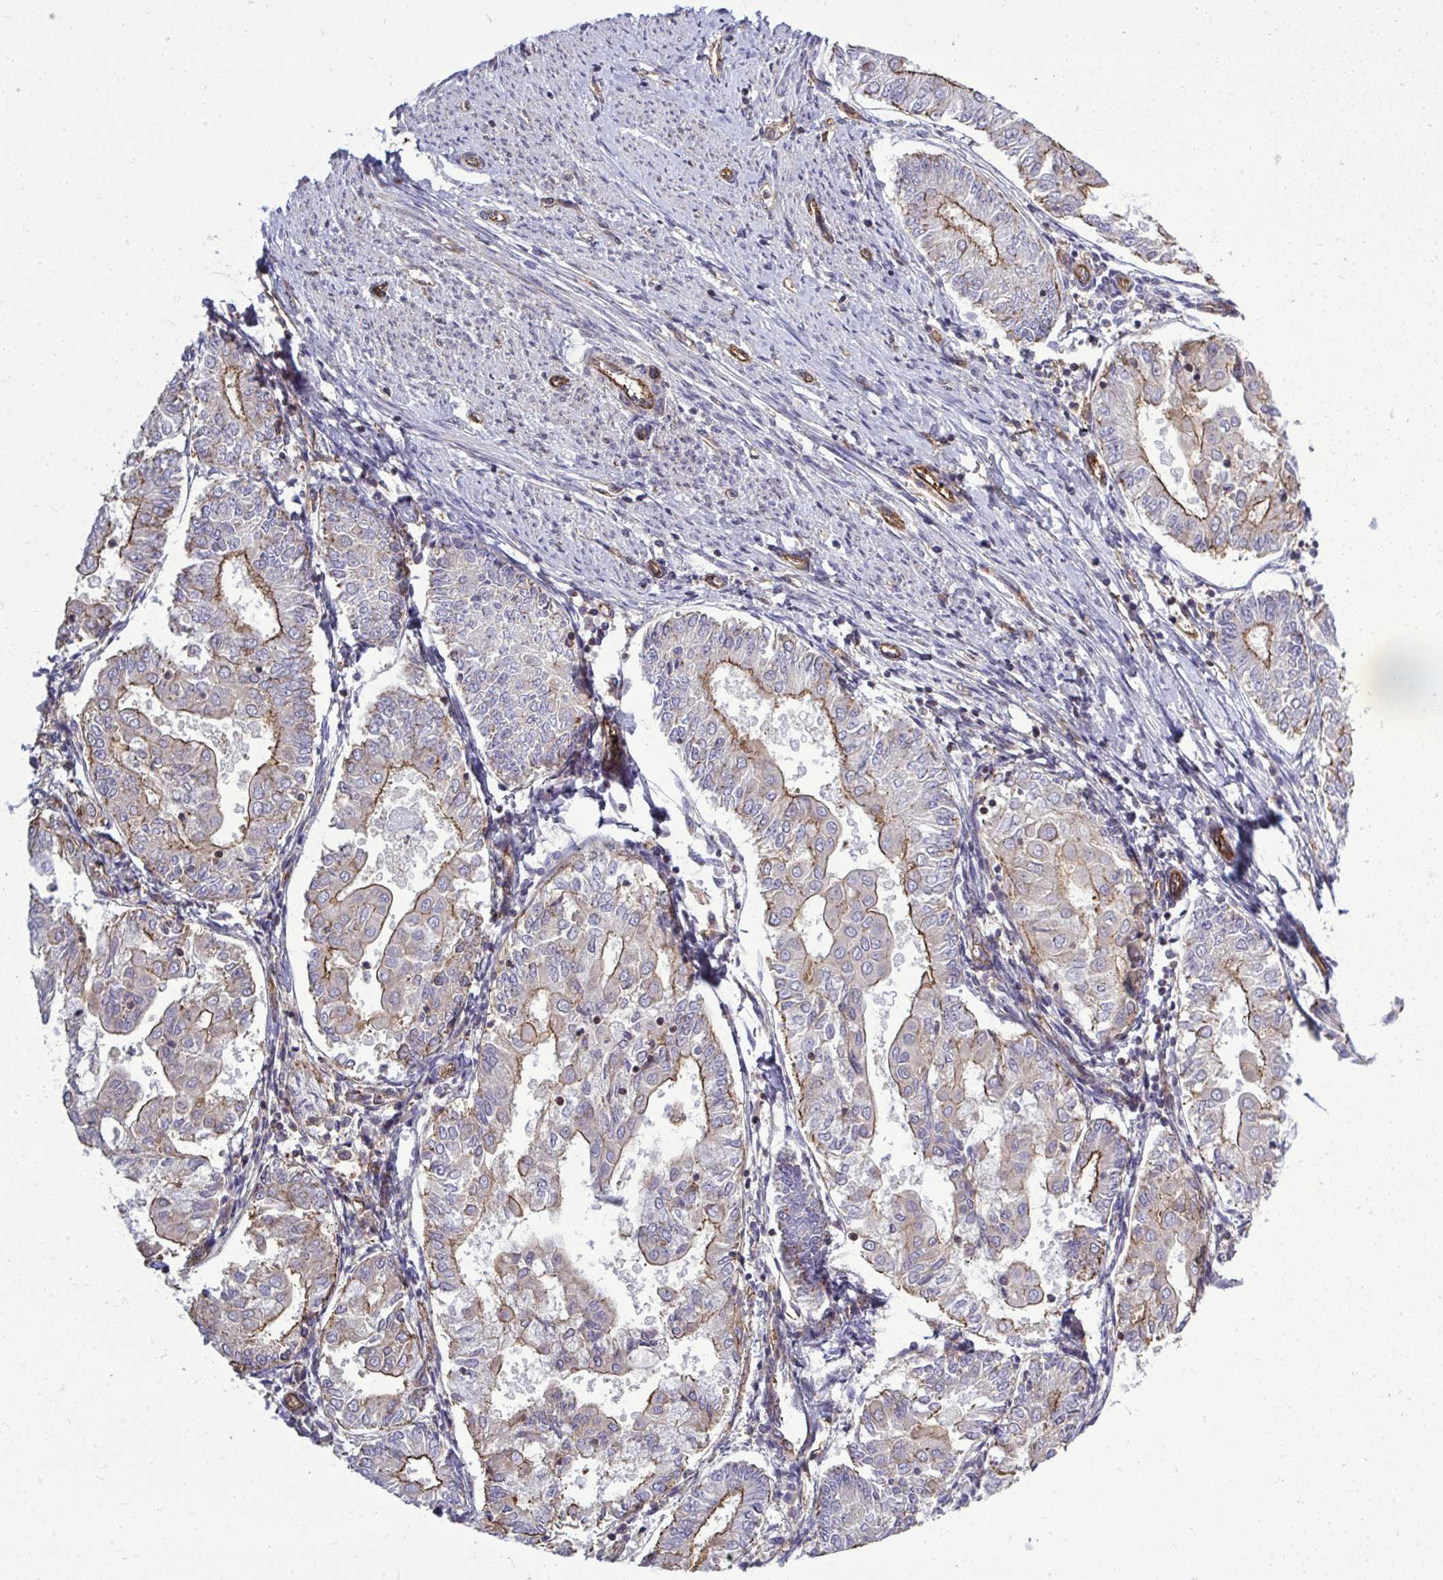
{"staining": {"intensity": "moderate", "quantity": "<25%", "location": "cytoplasmic/membranous"}, "tissue": "endometrial cancer", "cell_type": "Tumor cells", "image_type": "cancer", "snomed": [{"axis": "morphology", "description": "Adenocarcinoma, NOS"}, {"axis": "topography", "description": "Endometrium"}], "caption": "Endometrial cancer (adenocarcinoma) stained with immunohistochemistry demonstrates moderate cytoplasmic/membranous positivity in approximately <25% of tumor cells. The staining was performed using DAB (3,3'-diaminobenzidine), with brown indicating positive protein expression. Nuclei are stained blue with hematoxylin.", "gene": "FUT10", "patient": {"sex": "female", "age": 68}}